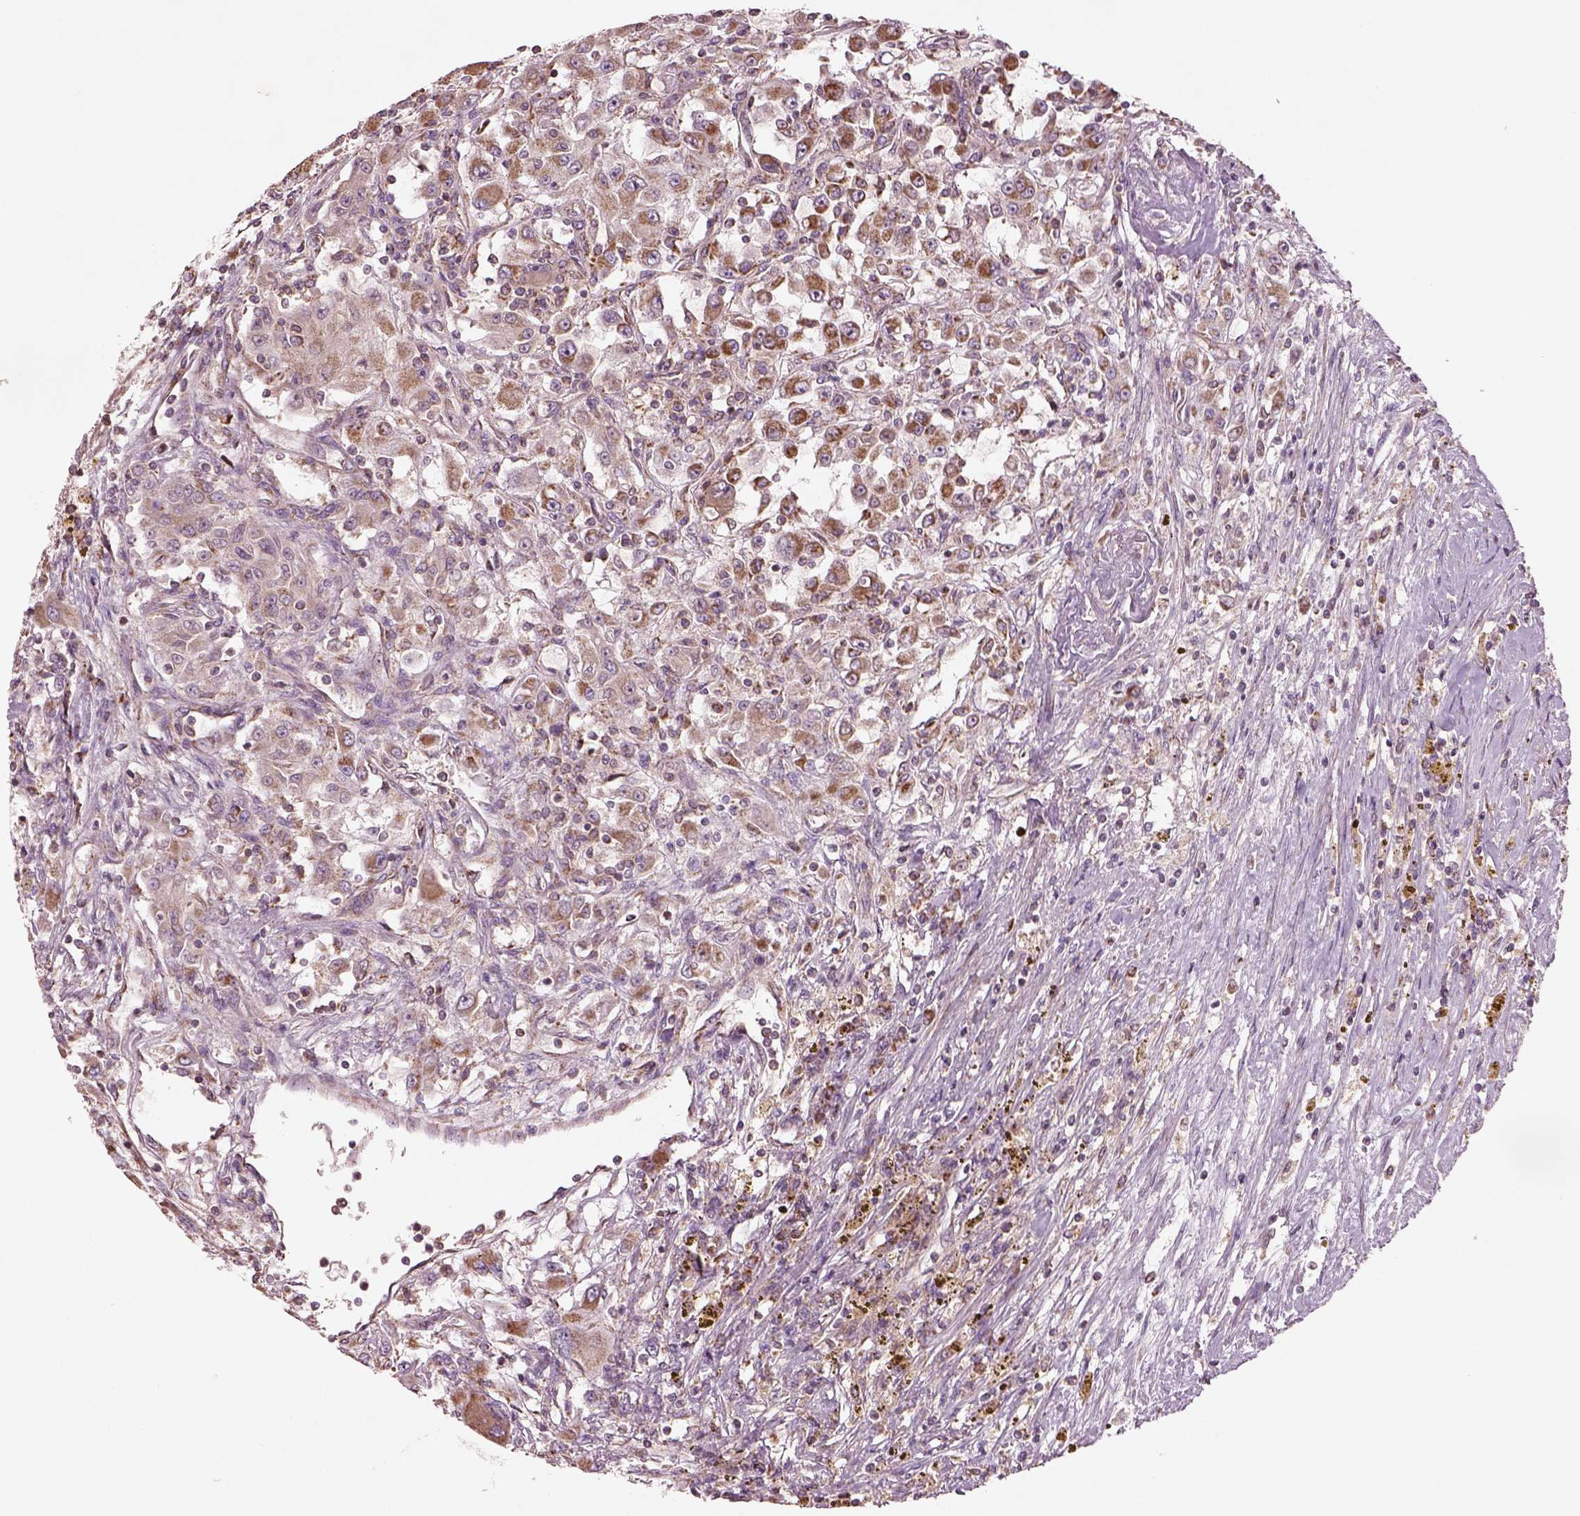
{"staining": {"intensity": "weak", "quantity": ">75%", "location": "cytoplasmic/membranous"}, "tissue": "renal cancer", "cell_type": "Tumor cells", "image_type": "cancer", "snomed": [{"axis": "morphology", "description": "Adenocarcinoma, NOS"}, {"axis": "topography", "description": "Kidney"}], "caption": "High-power microscopy captured an IHC micrograph of renal cancer (adenocarcinoma), revealing weak cytoplasmic/membranous positivity in approximately >75% of tumor cells.", "gene": "SLC25A5", "patient": {"sex": "female", "age": 67}}